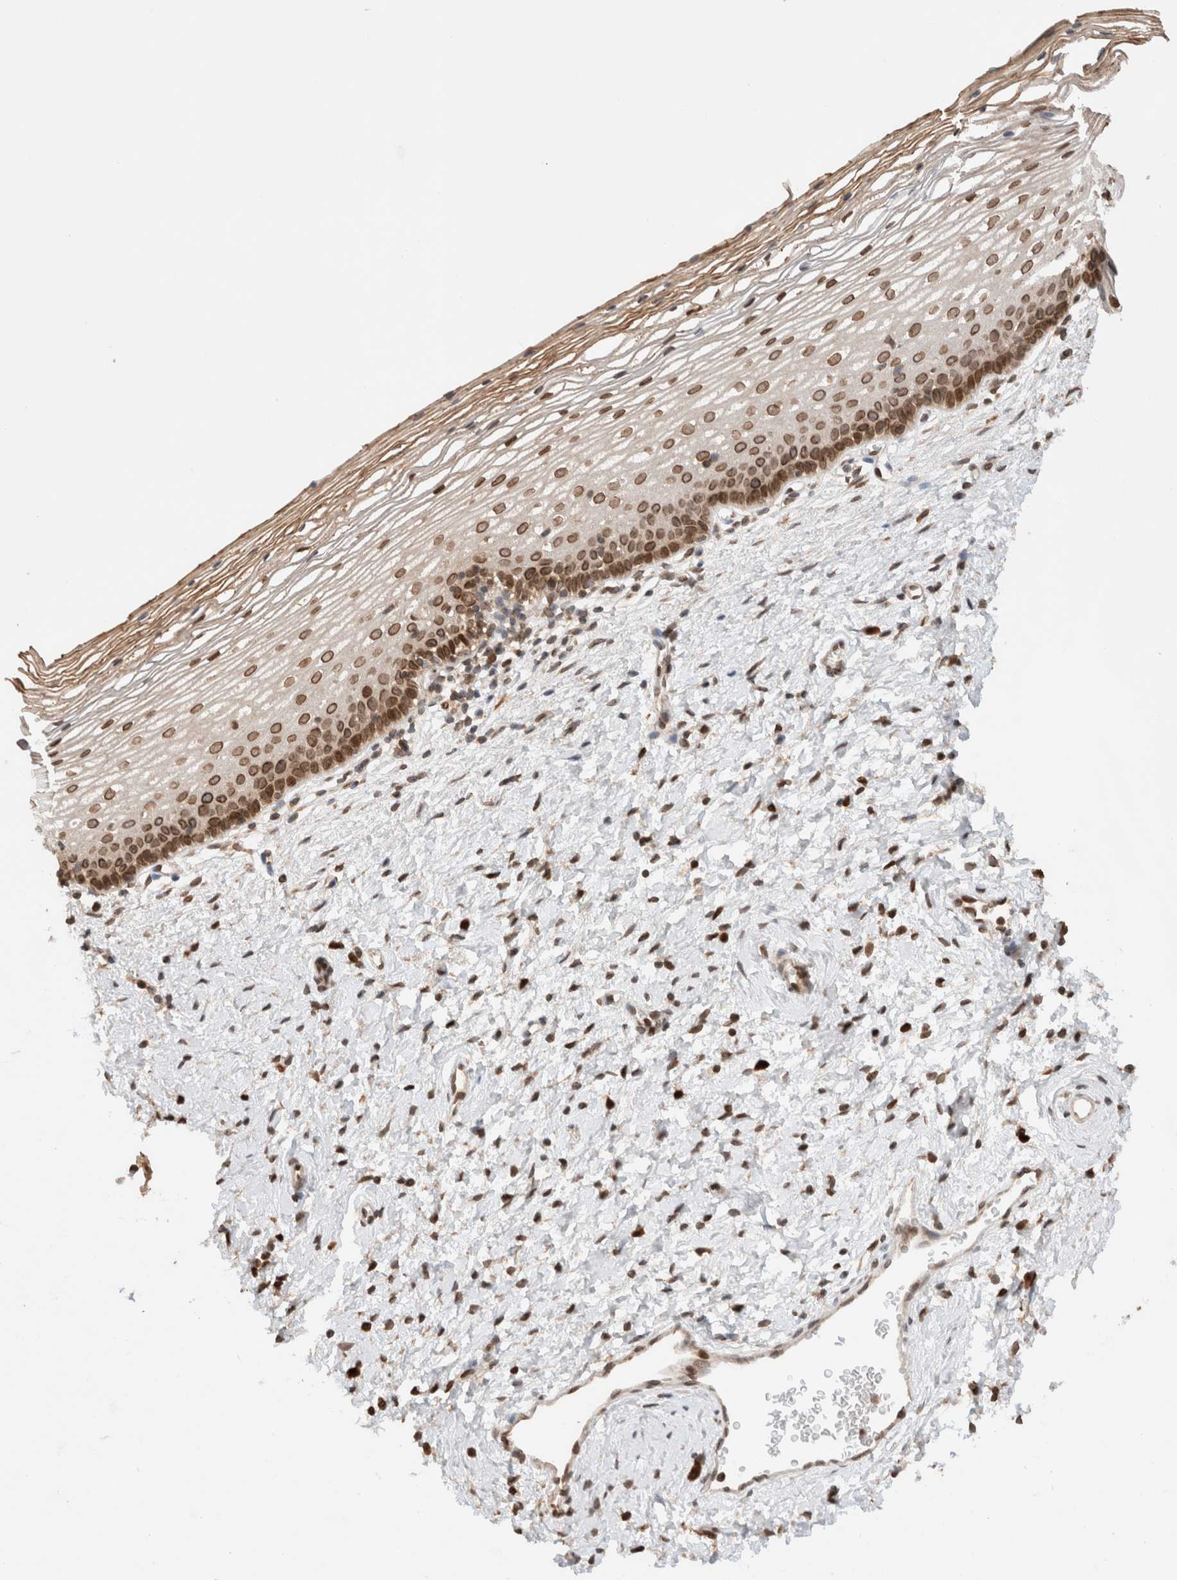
{"staining": {"intensity": "strong", "quantity": ">75%", "location": "nuclear"}, "tissue": "cervix", "cell_type": "Glandular cells", "image_type": "normal", "snomed": [{"axis": "morphology", "description": "Normal tissue, NOS"}, {"axis": "topography", "description": "Cervix"}], "caption": "This histopathology image demonstrates benign cervix stained with immunohistochemistry to label a protein in brown. The nuclear of glandular cells show strong positivity for the protein. Nuclei are counter-stained blue.", "gene": "TPR", "patient": {"sex": "female", "age": 72}}